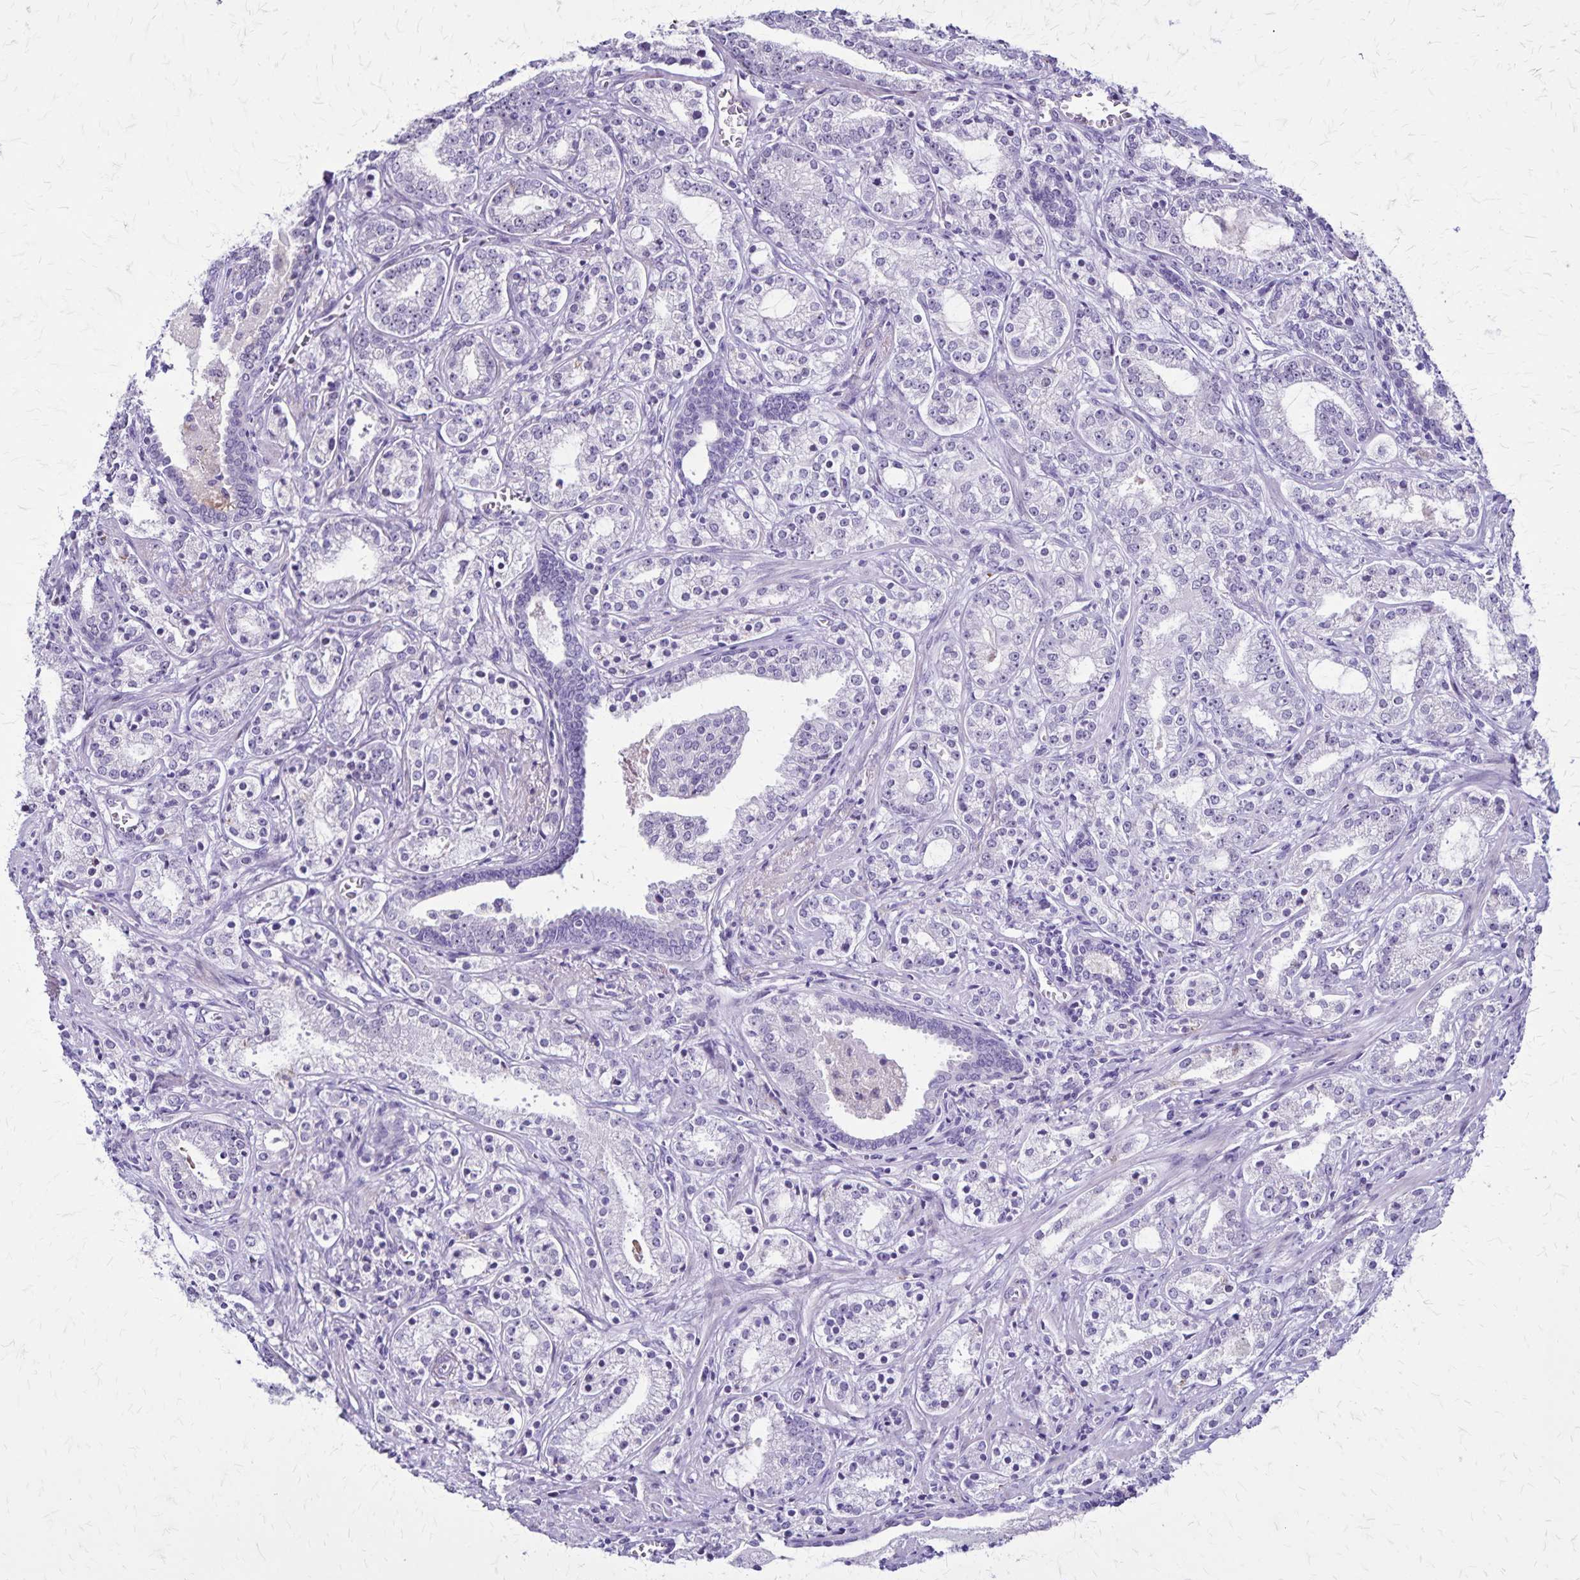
{"staining": {"intensity": "negative", "quantity": "none", "location": "none"}, "tissue": "prostate cancer", "cell_type": "Tumor cells", "image_type": "cancer", "snomed": [{"axis": "morphology", "description": "Adenocarcinoma, Medium grade"}, {"axis": "topography", "description": "Prostate"}], "caption": "Prostate adenocarcinoma (medium-grade) was stained to show a protein in brown. There is no significant expression in tumor cells. The staining was performed using DAB (3,3'-diaminobenzidine) to visualize the protein expression in brown, while the nuclei were stained in blue with hematoxylin (Magnification: 20x).", "gene": "OR51B5", "patient": {"sex": "male", "age": 57}}